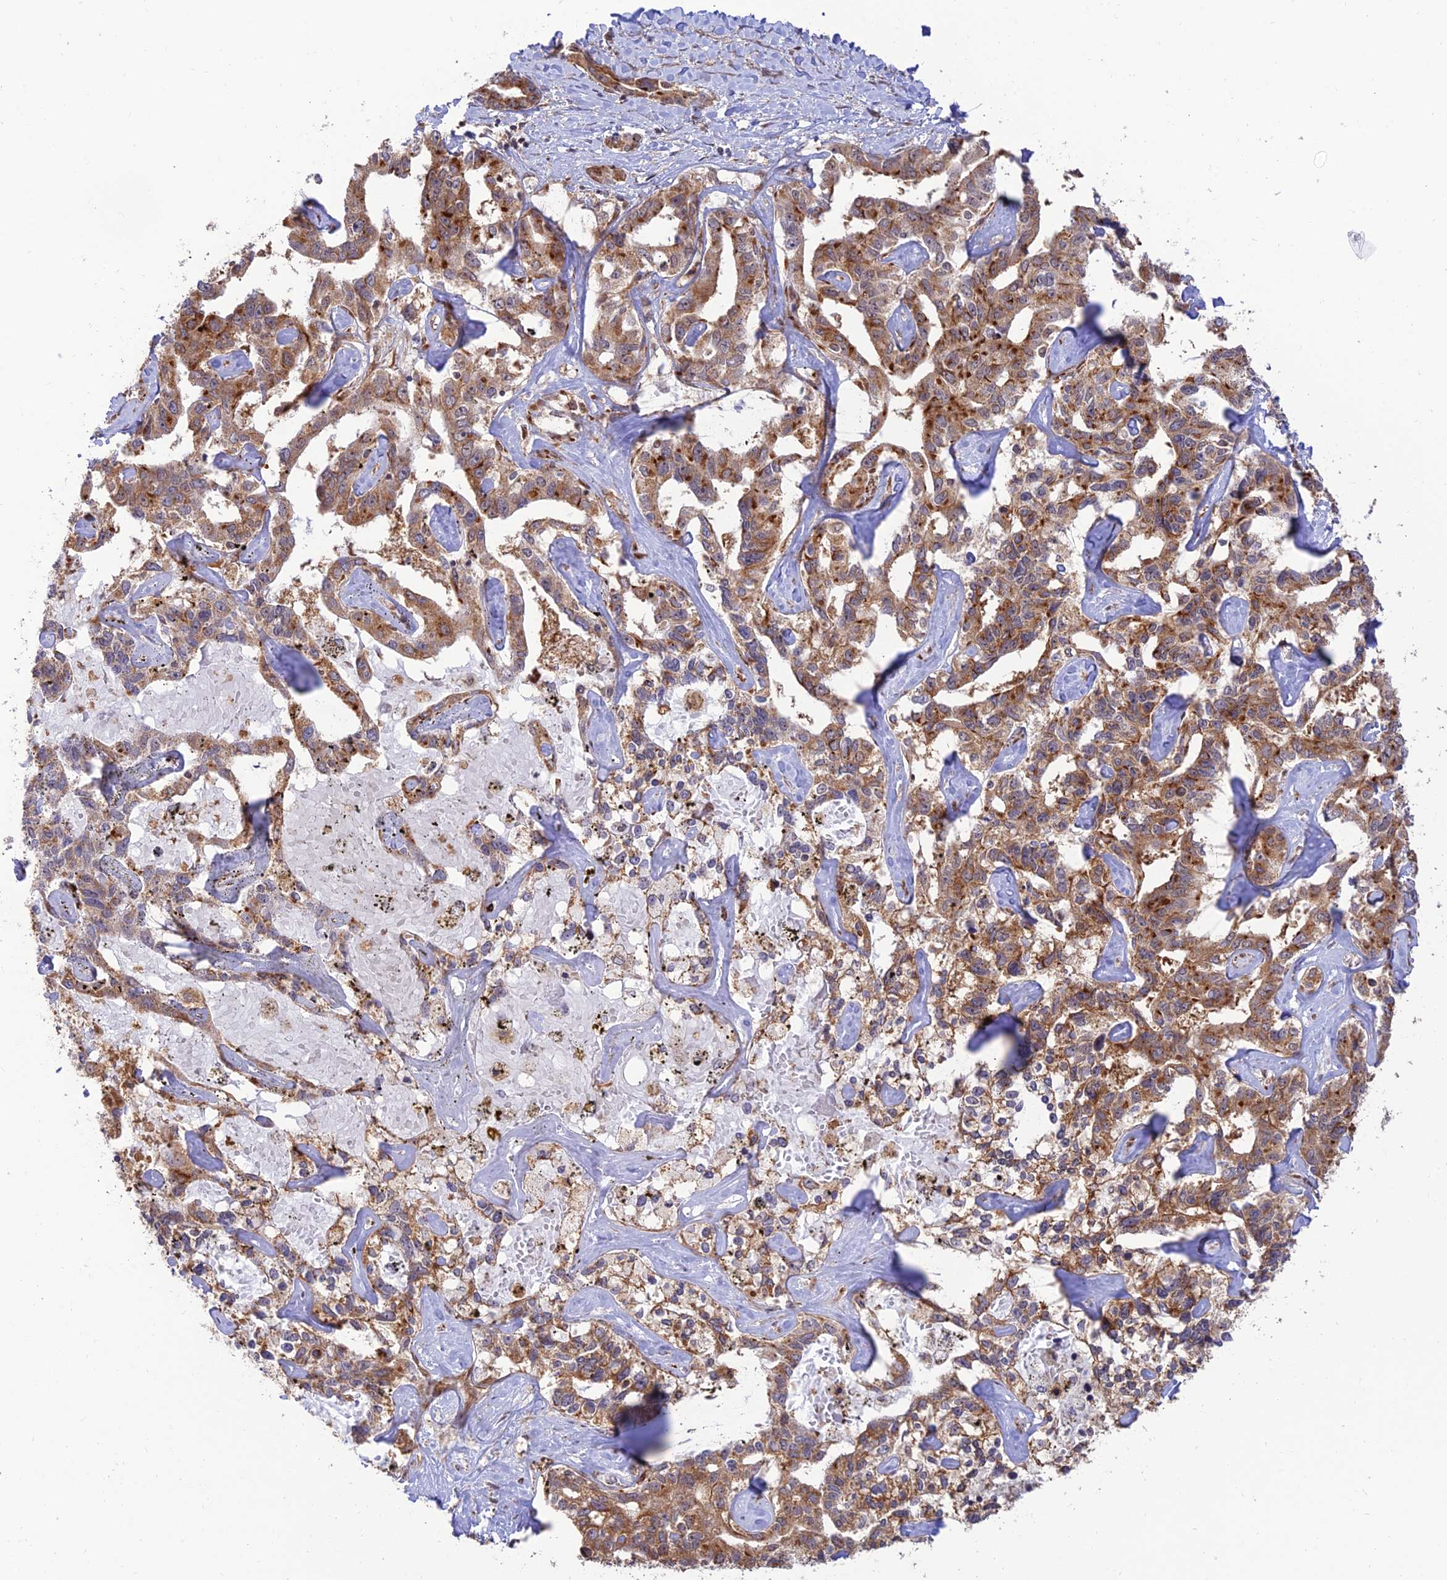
{"staining": {"intensity": "moderate", "quantity": ">75%", "location": "cytoplasmic/membranous"}, "tissue": "liver cancer", "cell_type": "Tumor cells", "image_type": "cancer", "snomed": [{"axis": "morphology", "description": "Cholangiocarcinoma"}, {"axis": "topography", "description": "Liver"}], "caption": "Moderate cytoplasmic/membranous protein positivity is present in about >75% of tumor cells in liver cancer (cholangiocarcinoma). The staining is performed using DAB (3,3'-diaminobenzidine) brown chromogen to label protein expression. The nuclei are counter-stained blue using hematoxylin.", "gene": "GOLGA3", "patient": {"sex": "male", "age": 59}}